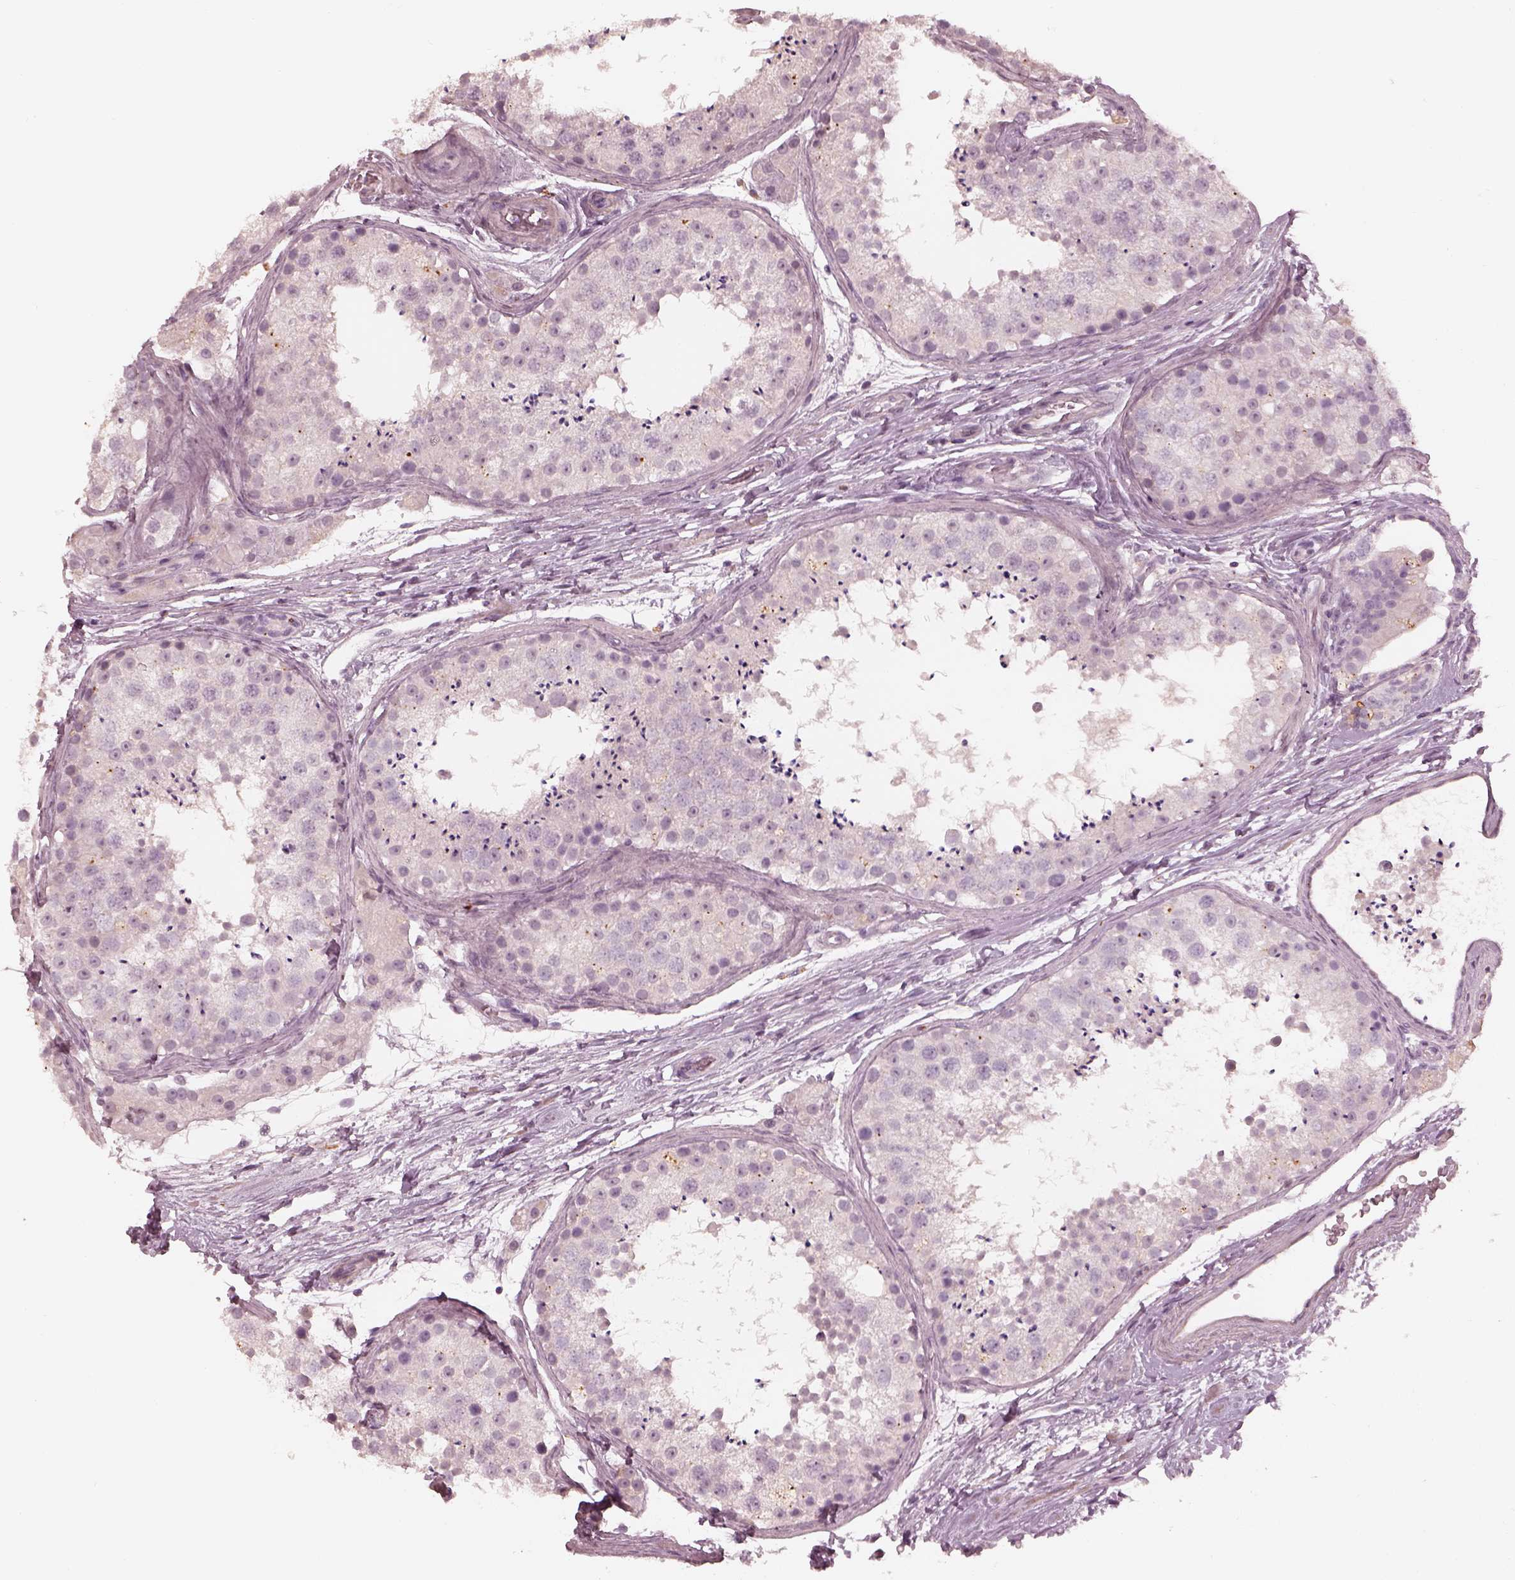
{"staining": {"intensity": "negative", "quantity": "none", "location": "none"}, "tissue": "testis", "cell_type": "Cells in seminiferous ducts", "image_type": "normal", "snomed": [{"axis": "morphology", "description": "Normal tissue, NOS"}, {"axis": "topography", "description": "Testis"}], "caption": "The immunohistochemistry photomicrograph has no significant positivity in cells in seminiferous ducts of testis. (Brightfield microscopy of DAB immunohistochemistry (IHC) at high magnification).", "gene": "ADRB3", "patient": {"sex": "male", "age": 41}}